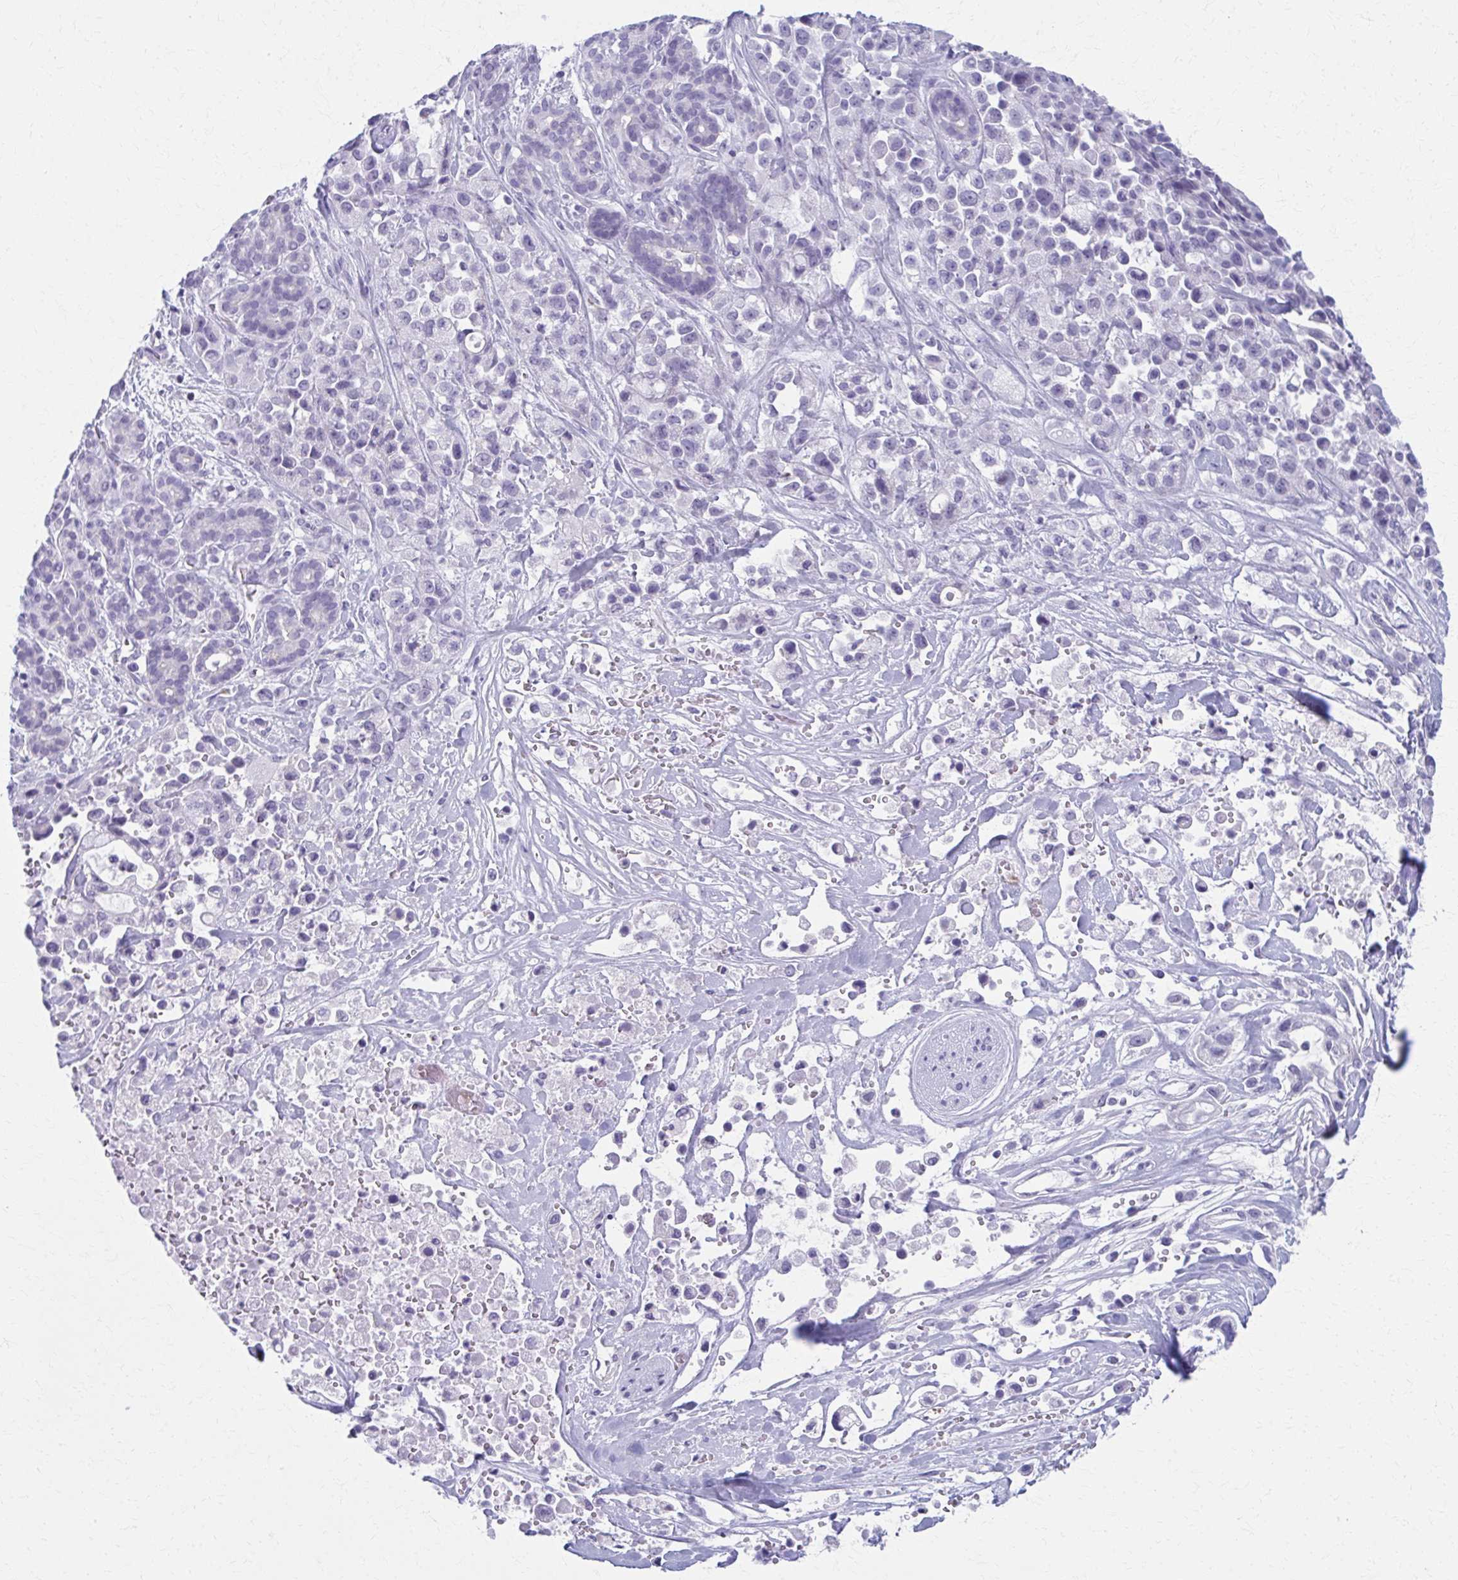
{"staining": {"intensity": "negative", "quantity": "none", "location": "none"}, "tissue": "pancreatic cancer", "cell_type": "Tumor cells", "image_type": "cancer", "snomed": [{"axis": "morphology", "description": "Adenocarcinoma, NOS"}, {"axis": "topography", "description": "Pancreas"}], "caption": "Immunohistochemistry (IHC) photomicrograph of human pancreatic cancer stained for a protein (brown), which shows no staining in tumor cells.", "gene": "MPLKIP", "patient": {"sex": "male", "age": 44}}